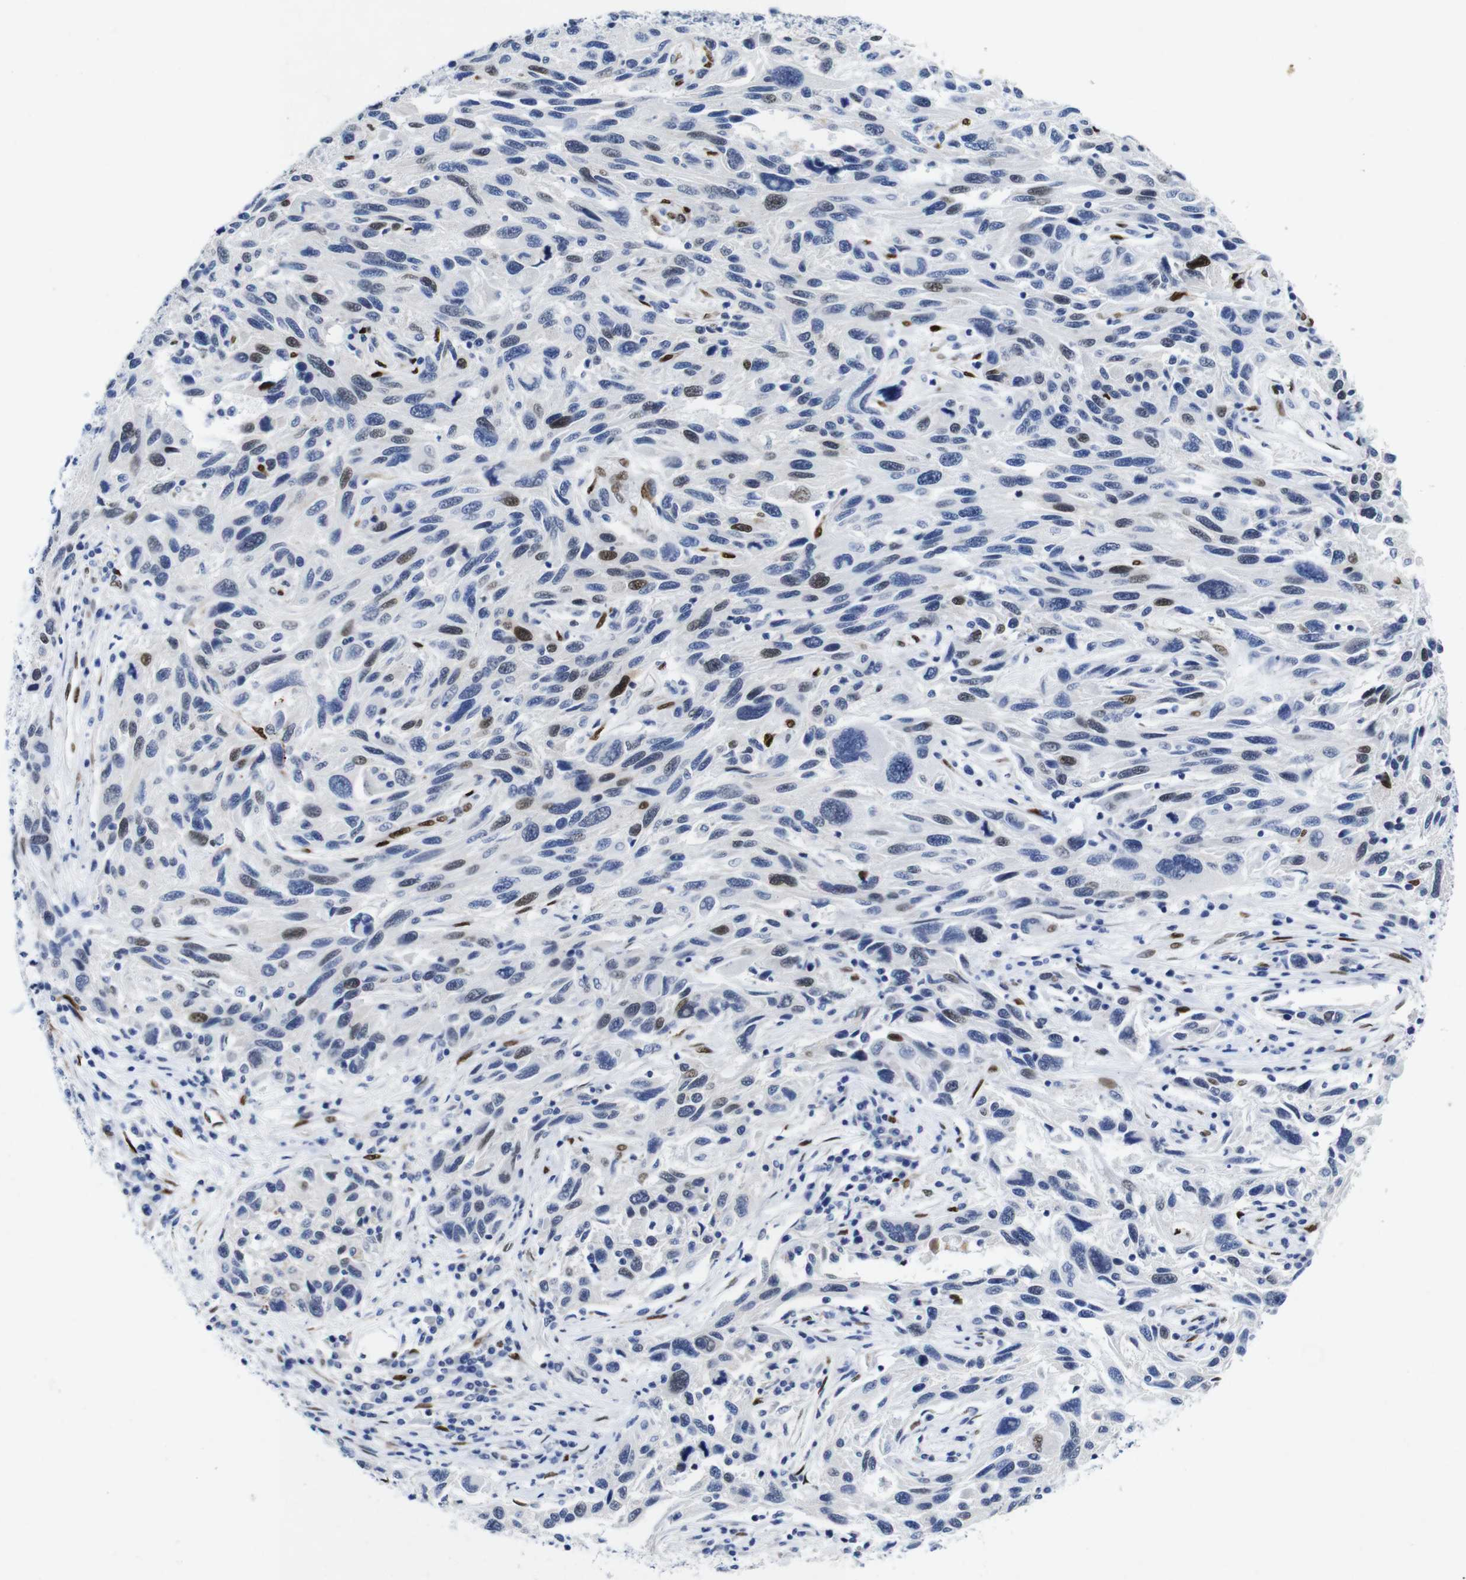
{"staining": {"intensity": "weak", "quantity": "<25%", "location": "nuclear"}, "tissue": "melanoma", "cell_type": "Tumor cells", "image_type": "cancer", "snomed": [{"axis": "morphology", "description": "Malignant melanoma, NOS"}, {"axis": "topography", "description": "Skin"}], "caption": "IHC of human melanoma displays no staining in tumor cells.", "gene": "FOSL2", "patient": {"sex": "male", "age": 53}}